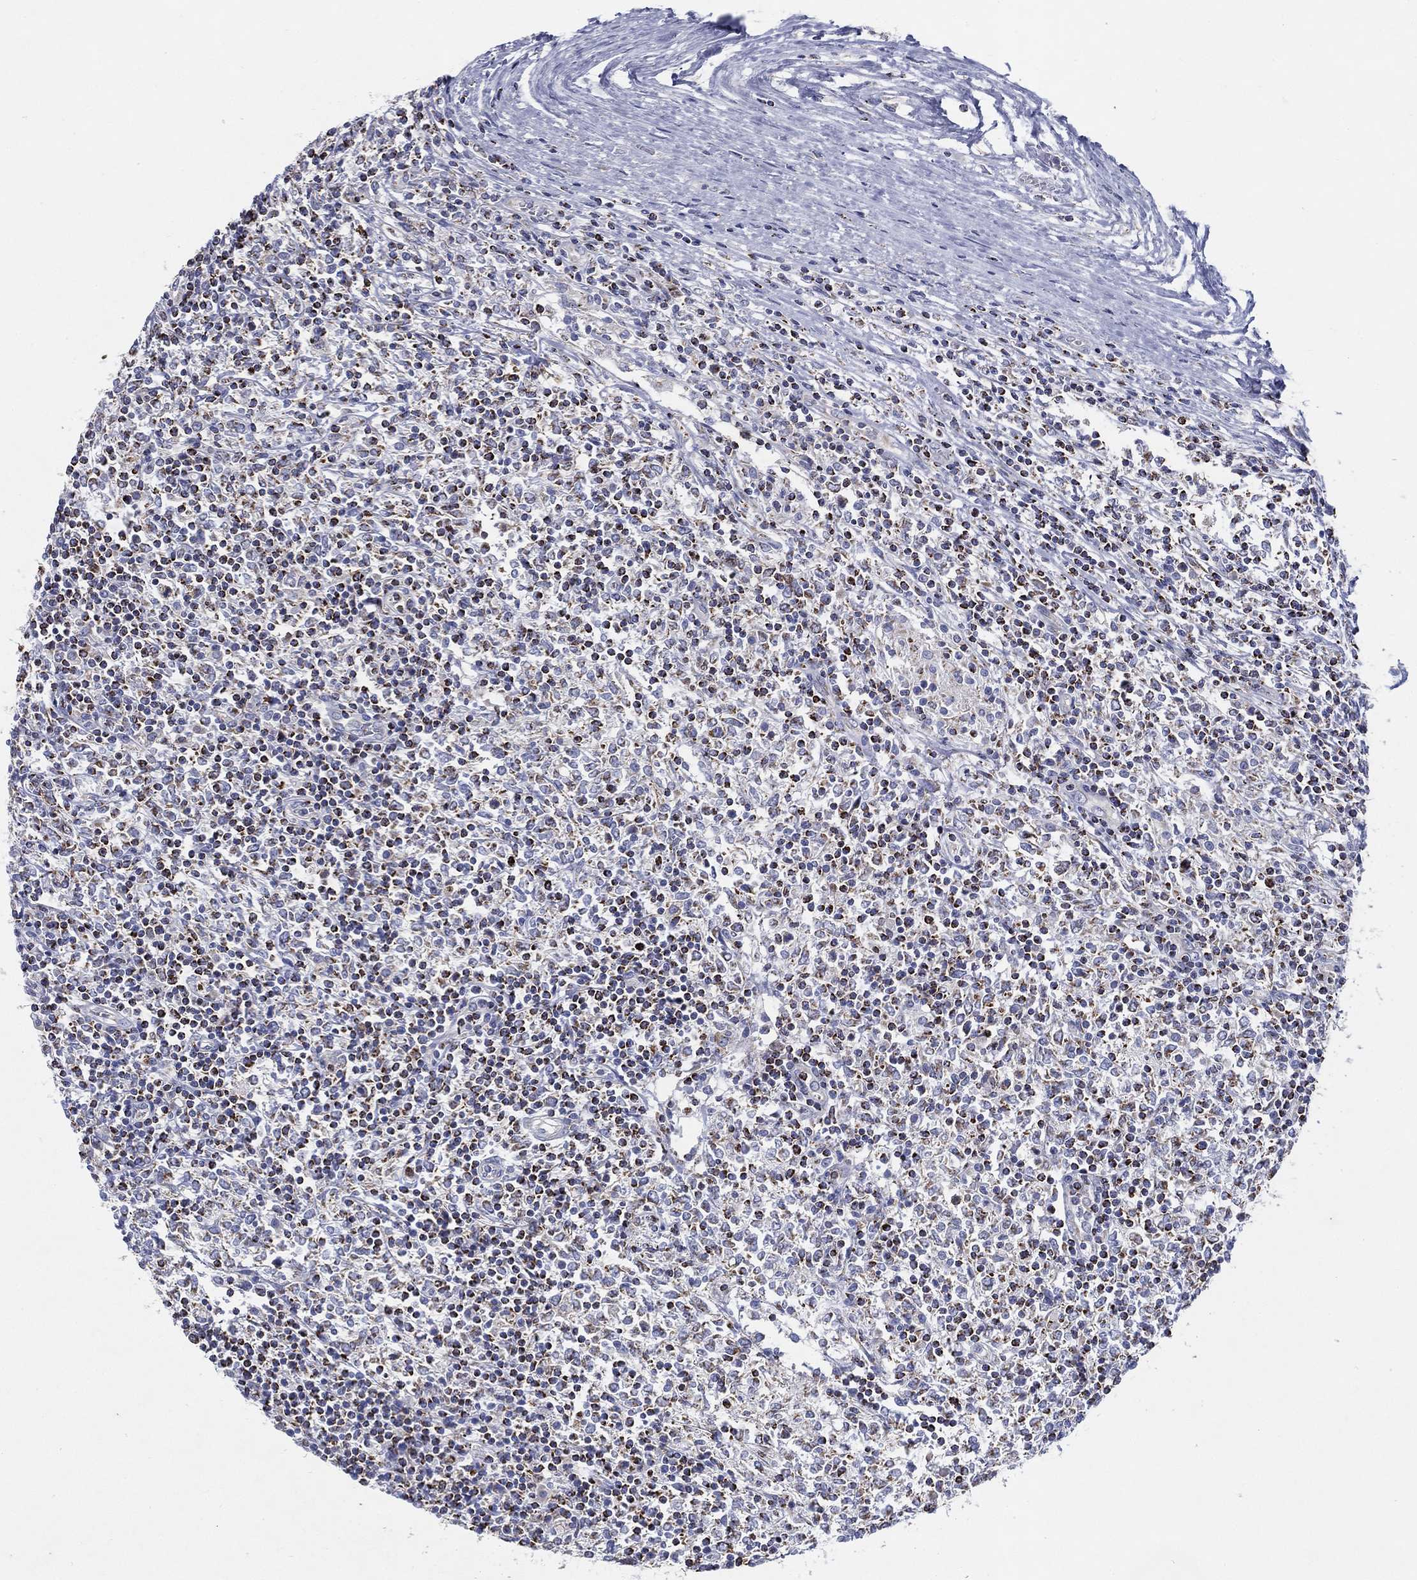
{"staining": {"intensity": "strong", "quantity": "<25%", "location": "cytoplasmic/membranous"}, "tissue": "lymphoma", "cell_type": "Tumor cells", "image_type": "cancer", "snomed": [{"axis": "morphology", "description": "Malignant lymphoma, non-Hodgkin's type, High grade"}, {"axis": "topography", "description": "Lymph node"}], "caption": "An immunohistochemistry photomicrograph of tumor tissue is shown. Protein staining in brown highlights strong cytoplasmic/membranous positivity in lymphoma within tumor cells. Immunohistochemistry (ihc) stains the protein in brown and the nuclei are stained blue.", "gene": "SFXN1", "patient": {"sex": "female", "age": 84}}